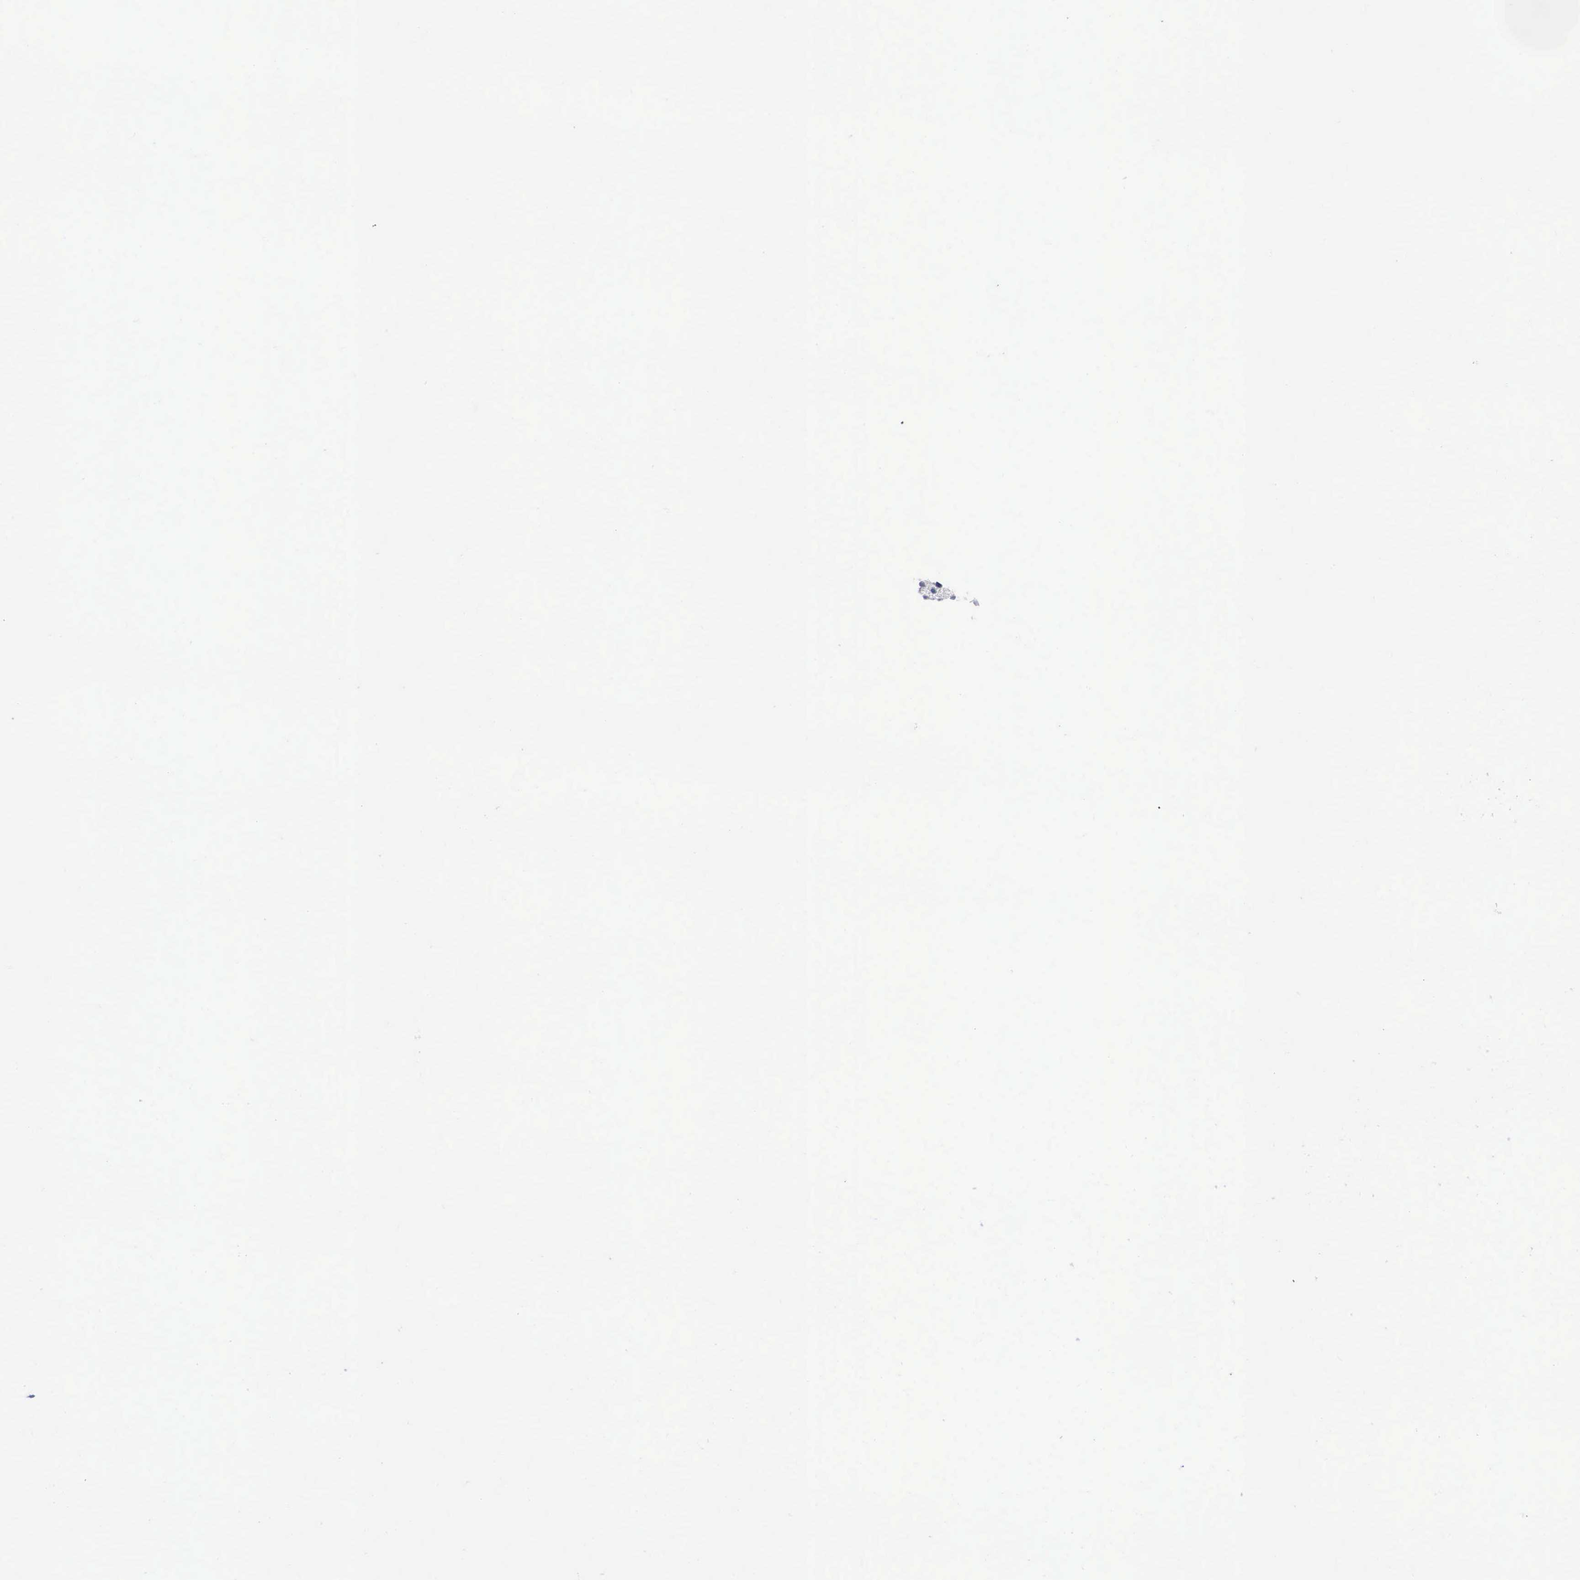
{"staining": {"intensity": "moderate", "quantity": "<25%", "location": "cytoplasmic/membranous"}, "tissue": "bone marrow", "cell_type": "Hematopoietic cells", "image_type": "normal", "snomed": [{"axis": "morphology", "description": "Normal tissue, NOS"}, {"axis": "topography", "description": "Bone marrow"}], "caption": "Immunohistochemistry (IHC) (DAB (3,3'-diaminobenzidine)) staining of benign bone marrow exhibits moderate cytoplasmic/membranous protein positivity in about <25% of hematopoietic cells.", "gene": "CTSL", "patient": {"sex": "male", "age": 75}}